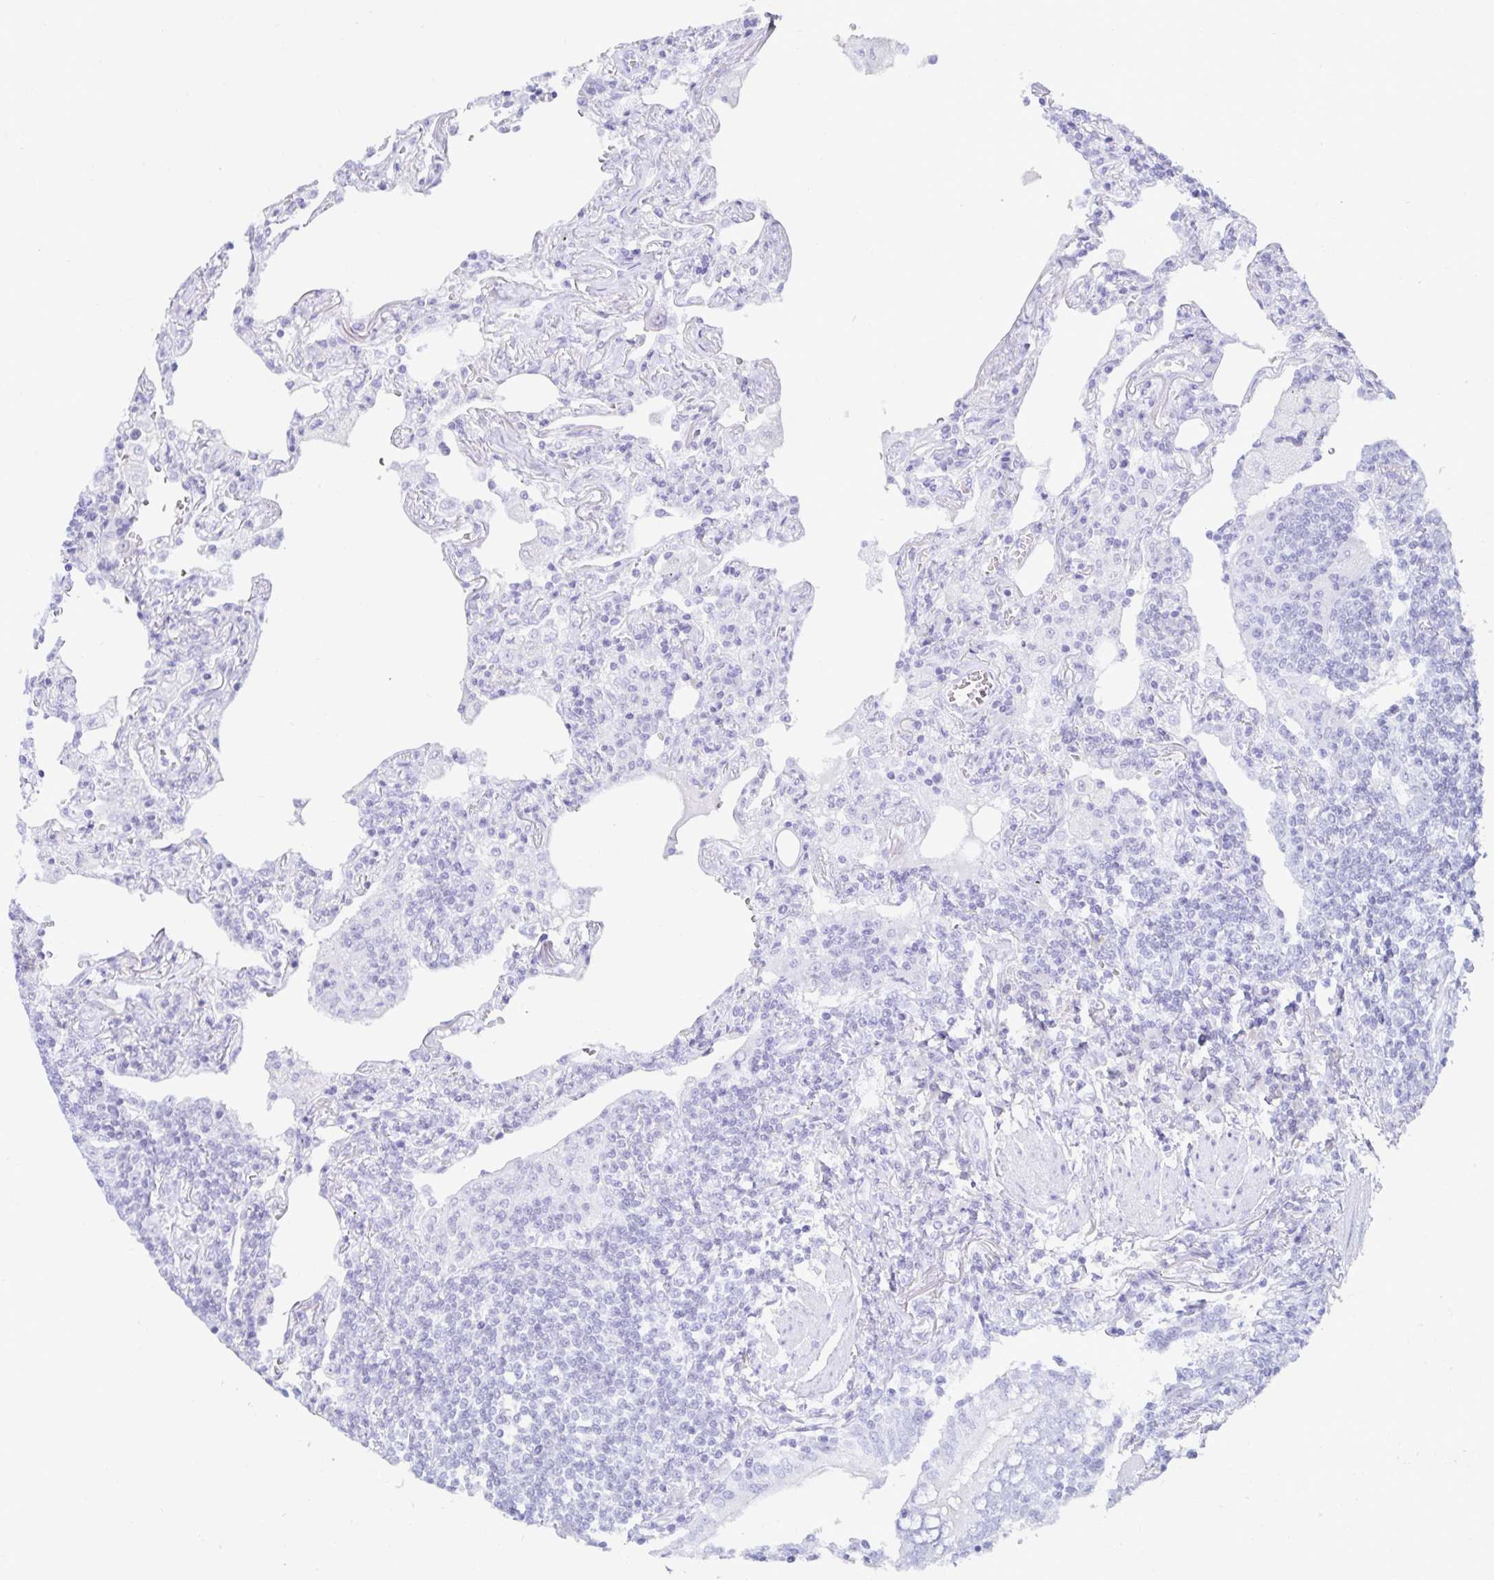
{"staining": {"intensity": "negative", "quantity": "none", "location": "none"}, "tissue": "lymphoma", "cell_type": "Tumor cells", "image_type": "cancer", "snomed": [{"axis": "morphology", "description": "Malignant lymphoma, non-Hodgkin's type, Low grade"}, {"axis": "topography", "description": "Lung"}], "caption": "Immunohistochemistry image of neoplastic tissue: lymphoma stained with DAB (3,3'-diaminobenzidine) shows no significant protein positivity in tumor cells.", "gene": "MON2", "patient": {"sex": "female", "age": 71}}